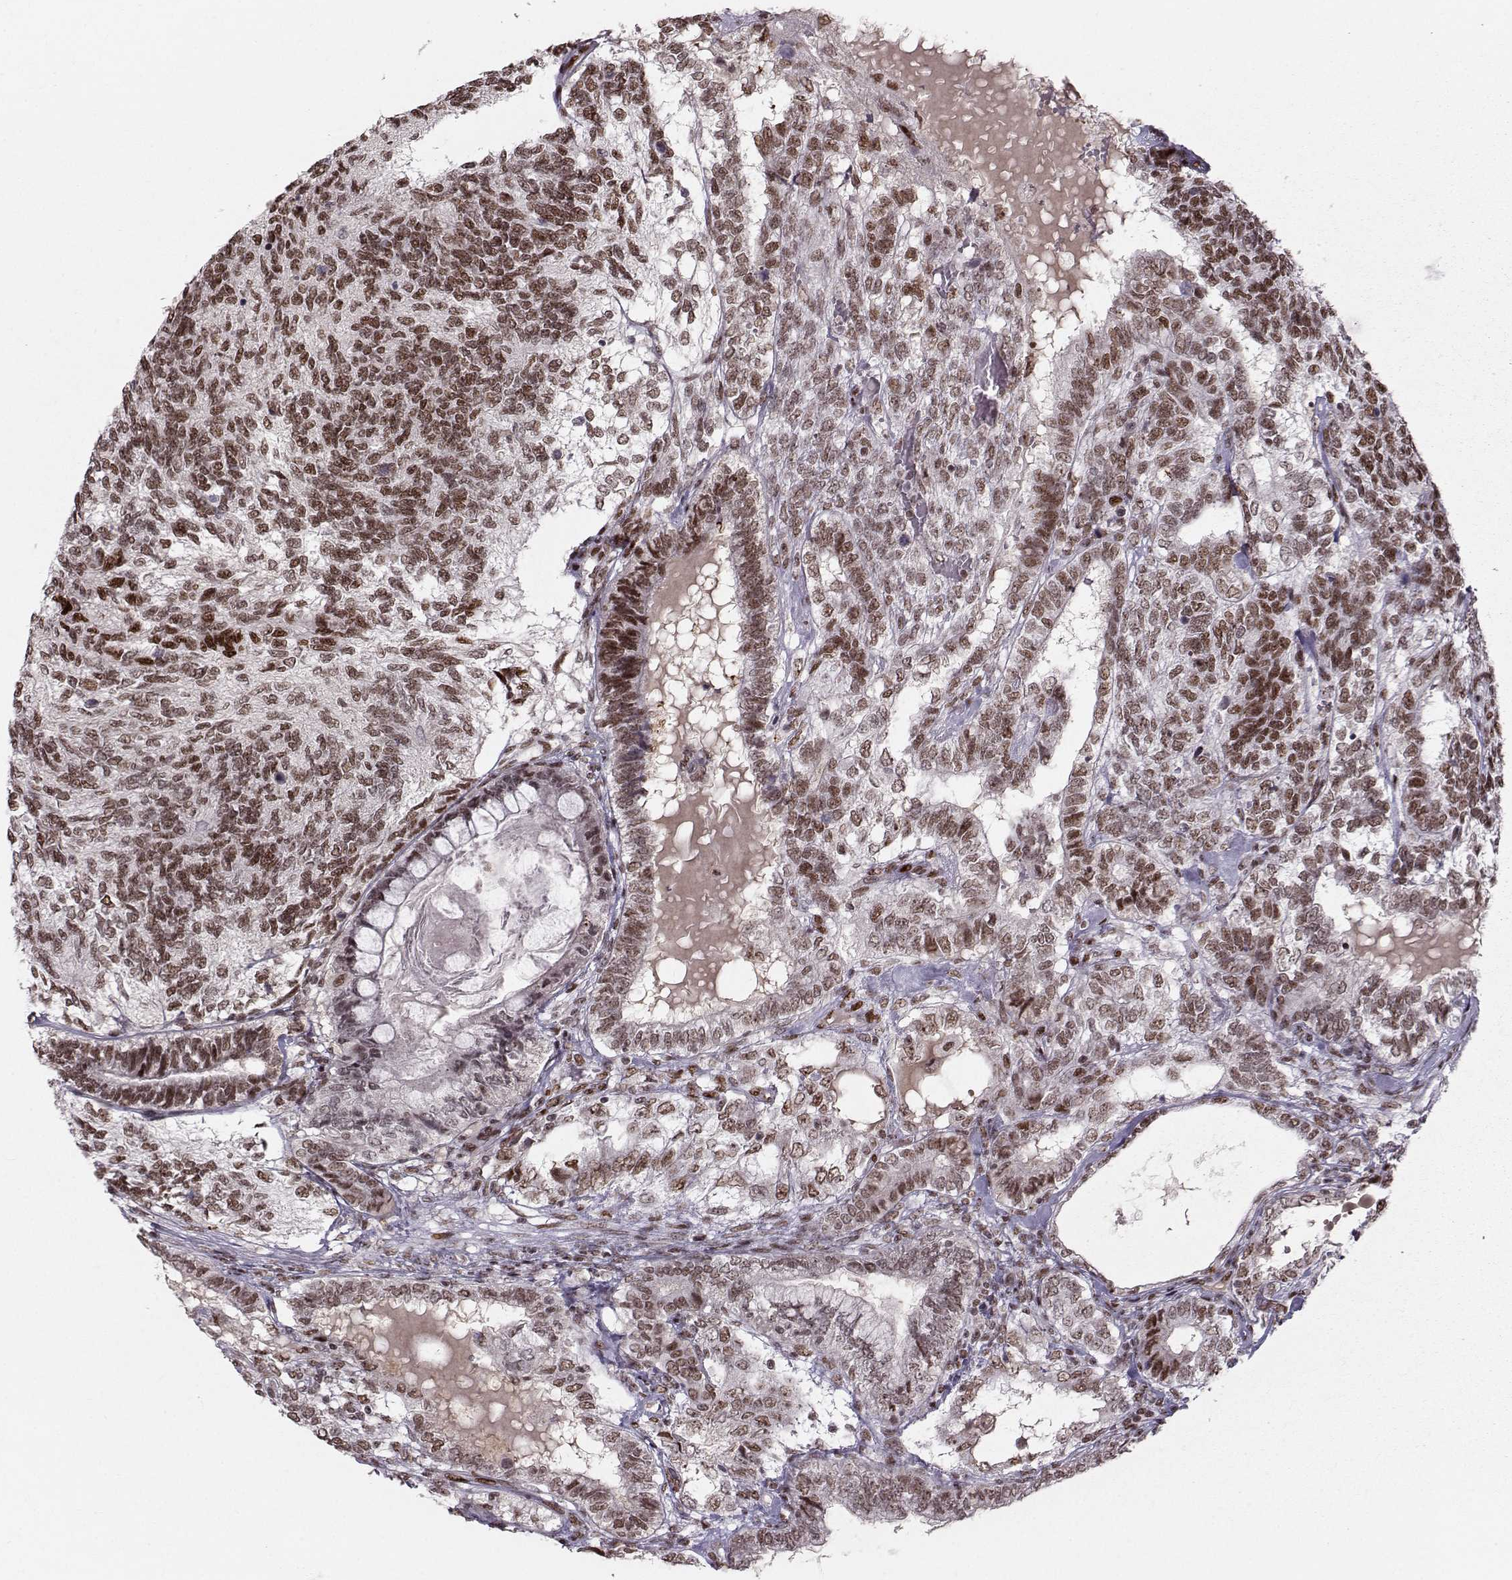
{"staining": {"intensity": "moderate", "quantity": ">75%", "location": "nuclear"}, "tissue": "testis cancer", "cell_type": "Tumor cells", "image_type": "cancer", "snomed": [{"axis": "morphology", "description": "Seminoma, NOS"}, {"axis": "morphology", "description": "Carcinoma, Embryonal, NOS"}, {"axis": "topography", "description": "Testis"}], "caption": "The image displays staining of testis cancer, revealing moderate nuclear protein staining (brown color) within tumor cells. Using DAB (3,3'-diaminobenzidine) (brown) and hematoxylin (blue) stains, captured at high magnification using brightfield microscopy.", "gene": "SNAPC2", "patient": {"sex": "male", "age": 41}}